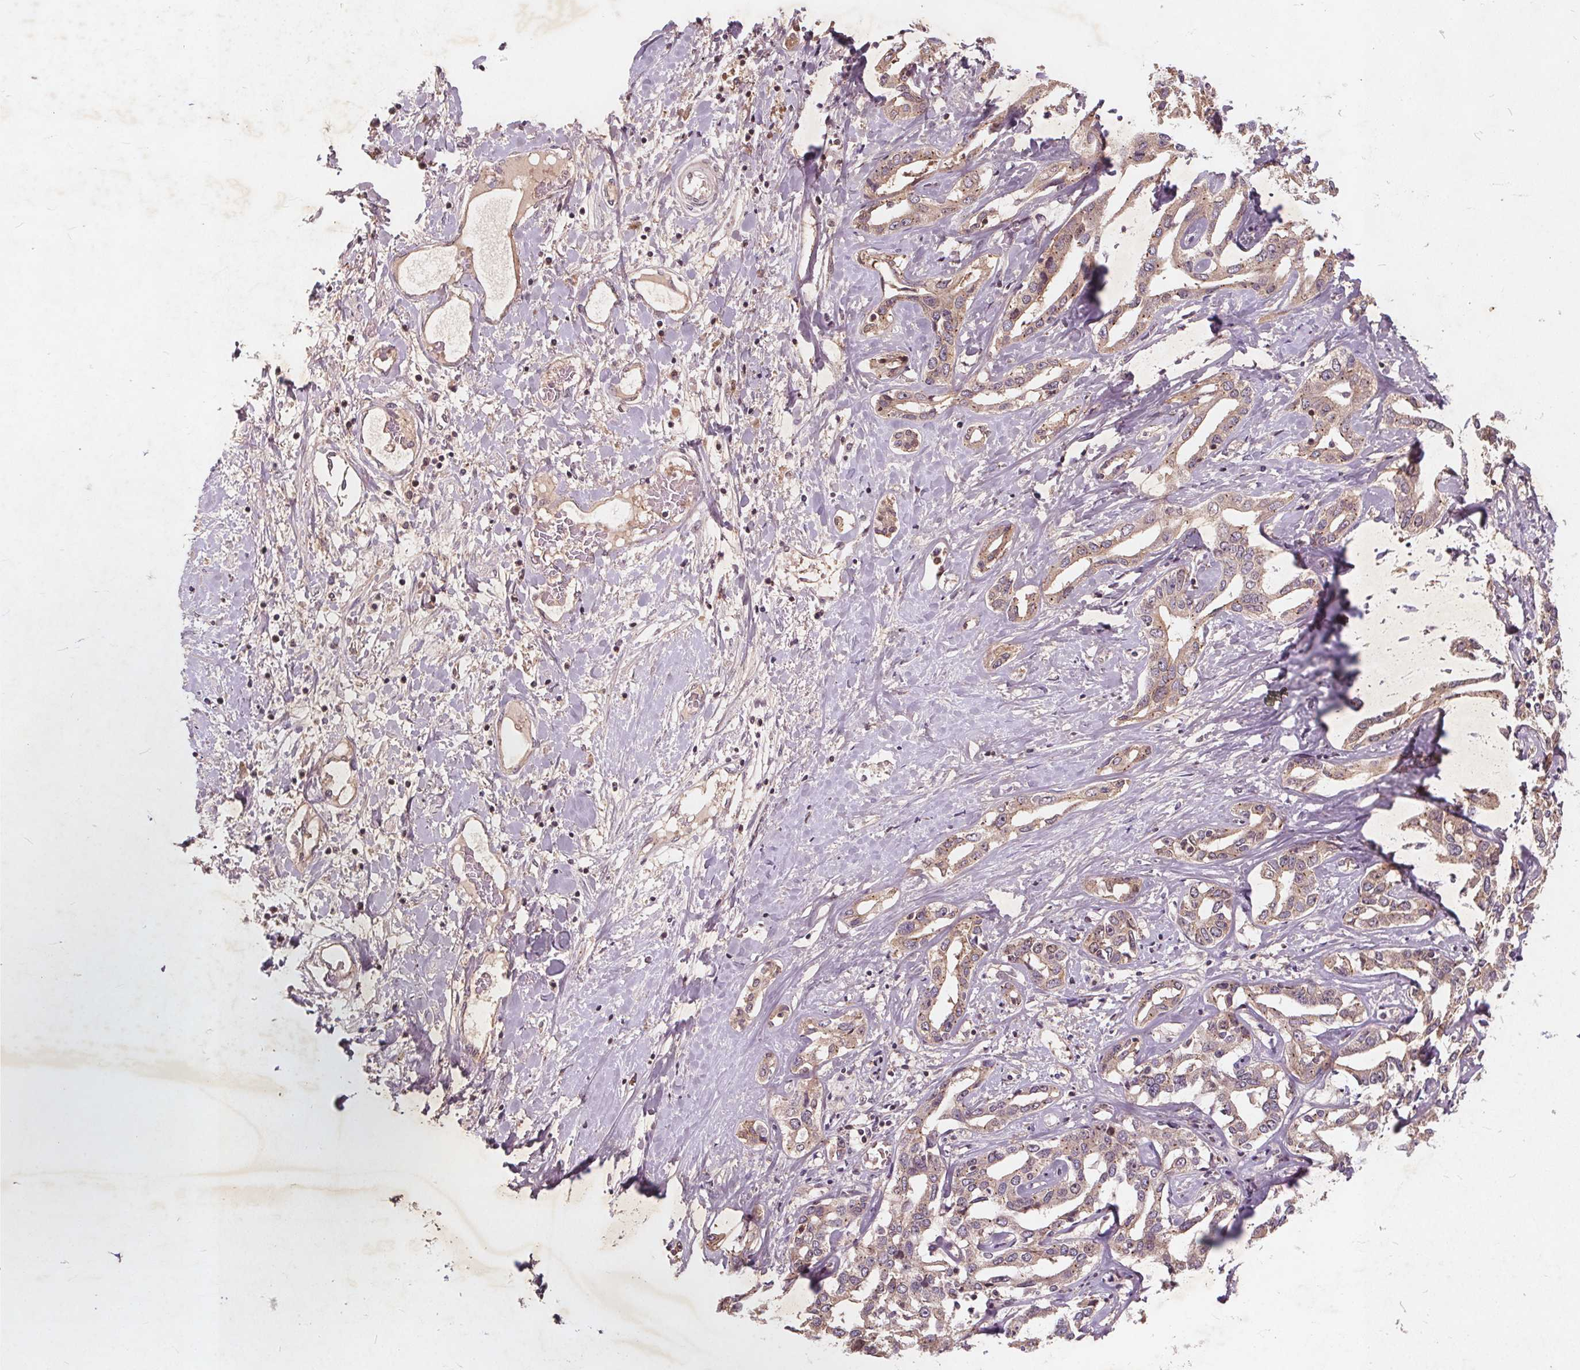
{"staining": {"intensity": "weak", "quantity": ">75%", "location": "cytoplasmic/membranous"}, "tissue": "liver cancer", "cell_type": "Tumor cells", "image_type": "cancer", "snomed": [{"axis": "morphology", "description": "Cholangiocarcinoma"}, {"axis": "topography", "description": "Liver"}], "caption": "About >75% of tumor cells in liver cholangiocarcinoma exhibit weak cytoplasmic/membranous protein staining as visualized by brown immunohistochemical staining.", "gene": "CSNK1G2", "patient": {"sex": "male", "age": 59}}